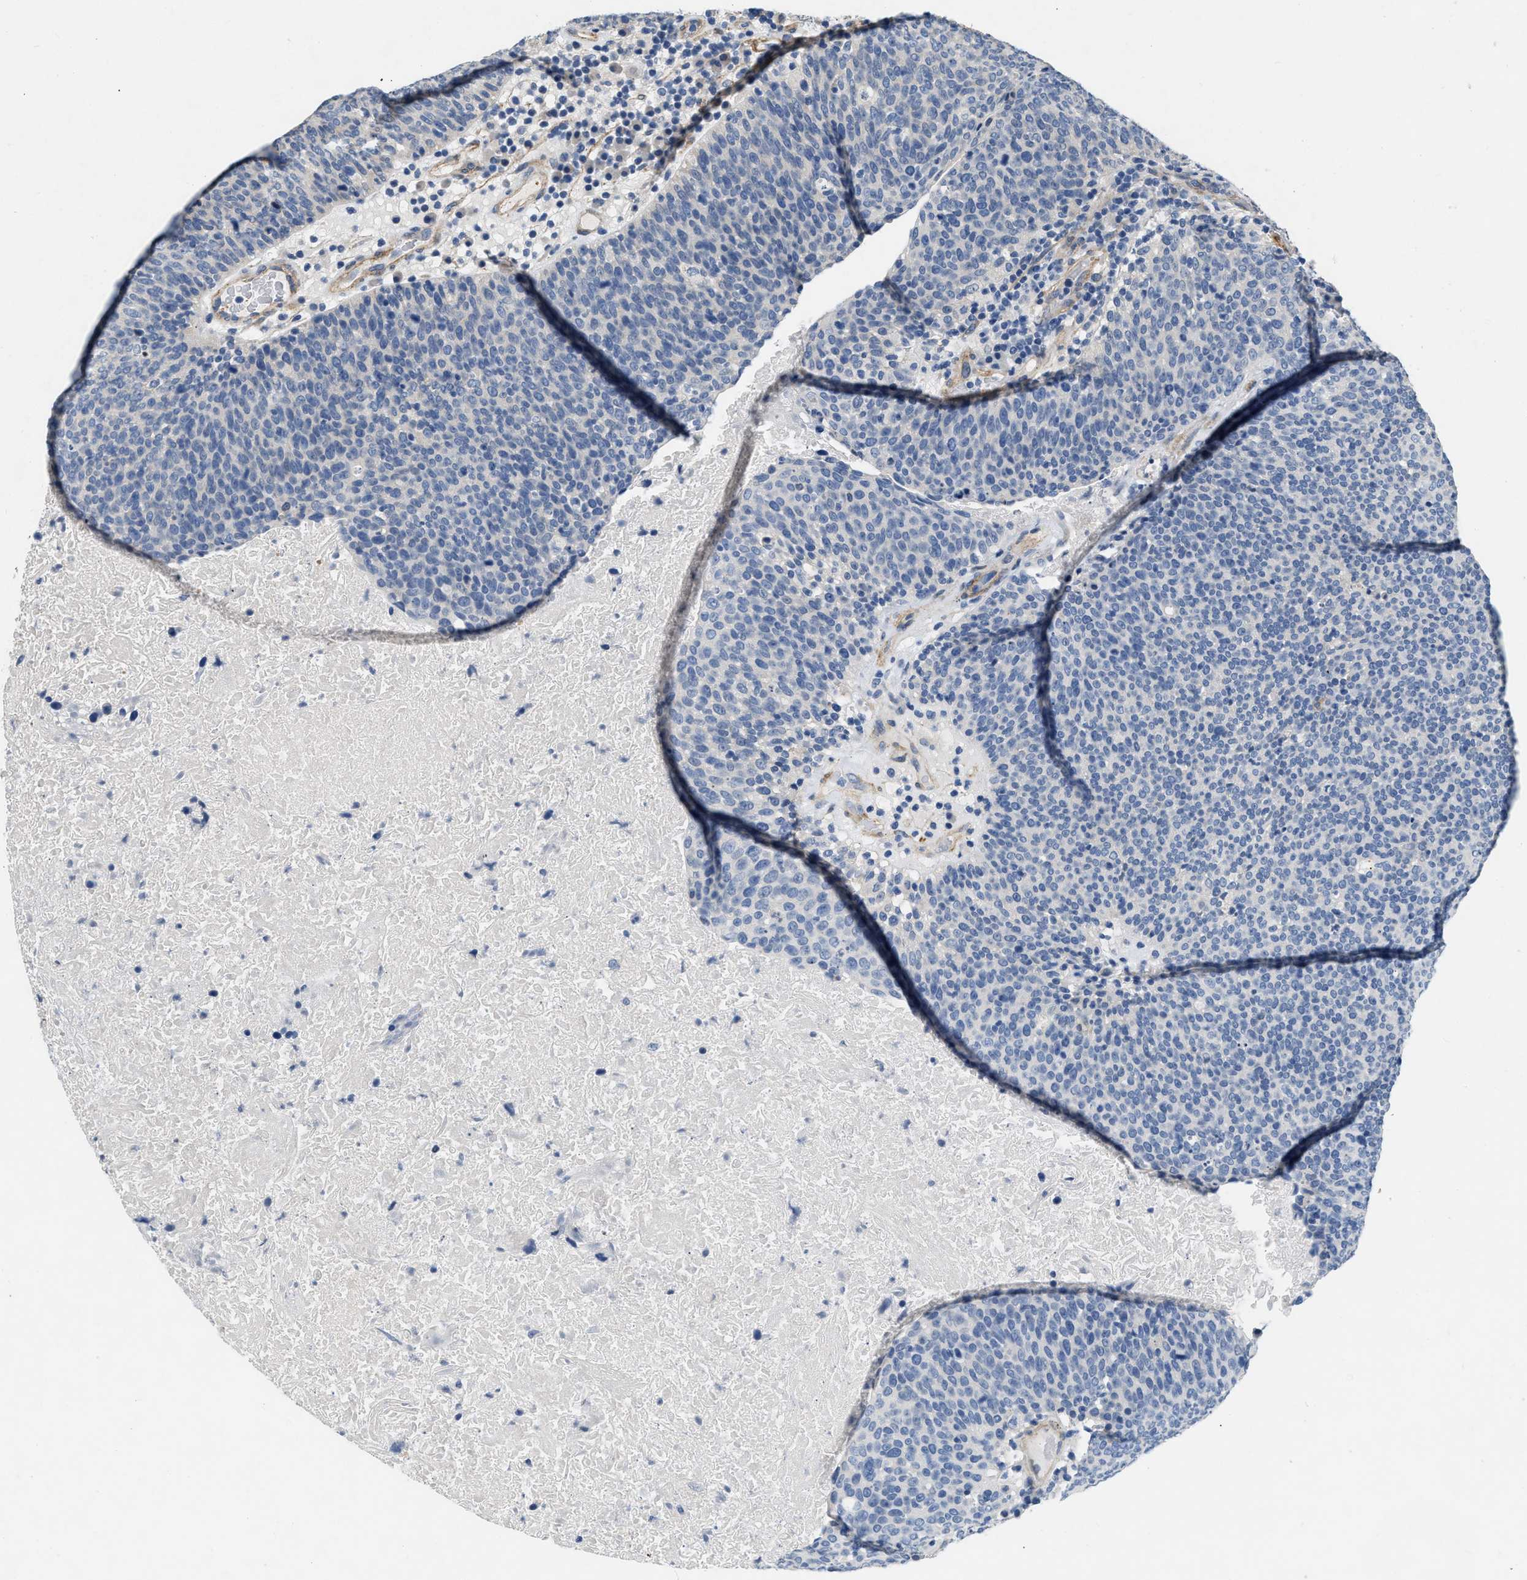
{"staining": {"intensity": "negative", "quantity": "none", "location": "none"}, "tissue": "head and neck cancer", "cell_type": "Tumor cells", "image_type": "cancer", "snomed": [{"axis": "morphology", "description": "Squamous cell carcinoma, NOS"}, {"axis": "morphology", "description": "Squamous cell carcinoma, metastatic, NOS"}, {"axis": "topography", "description": "Lymph node"}, {"axis": "topography", "description": "Head-Neck"}], "caption": "This micrograph is of head and neck metastatic squamous cell carcinoma stained with immunohistochemistry (IHC) to label a protein in brown with the nuclei are counter-stained blue. There is no staining in tumor cells.", "gene": "PDGFRA", "patient": {"sex": "male", "age": 62}}